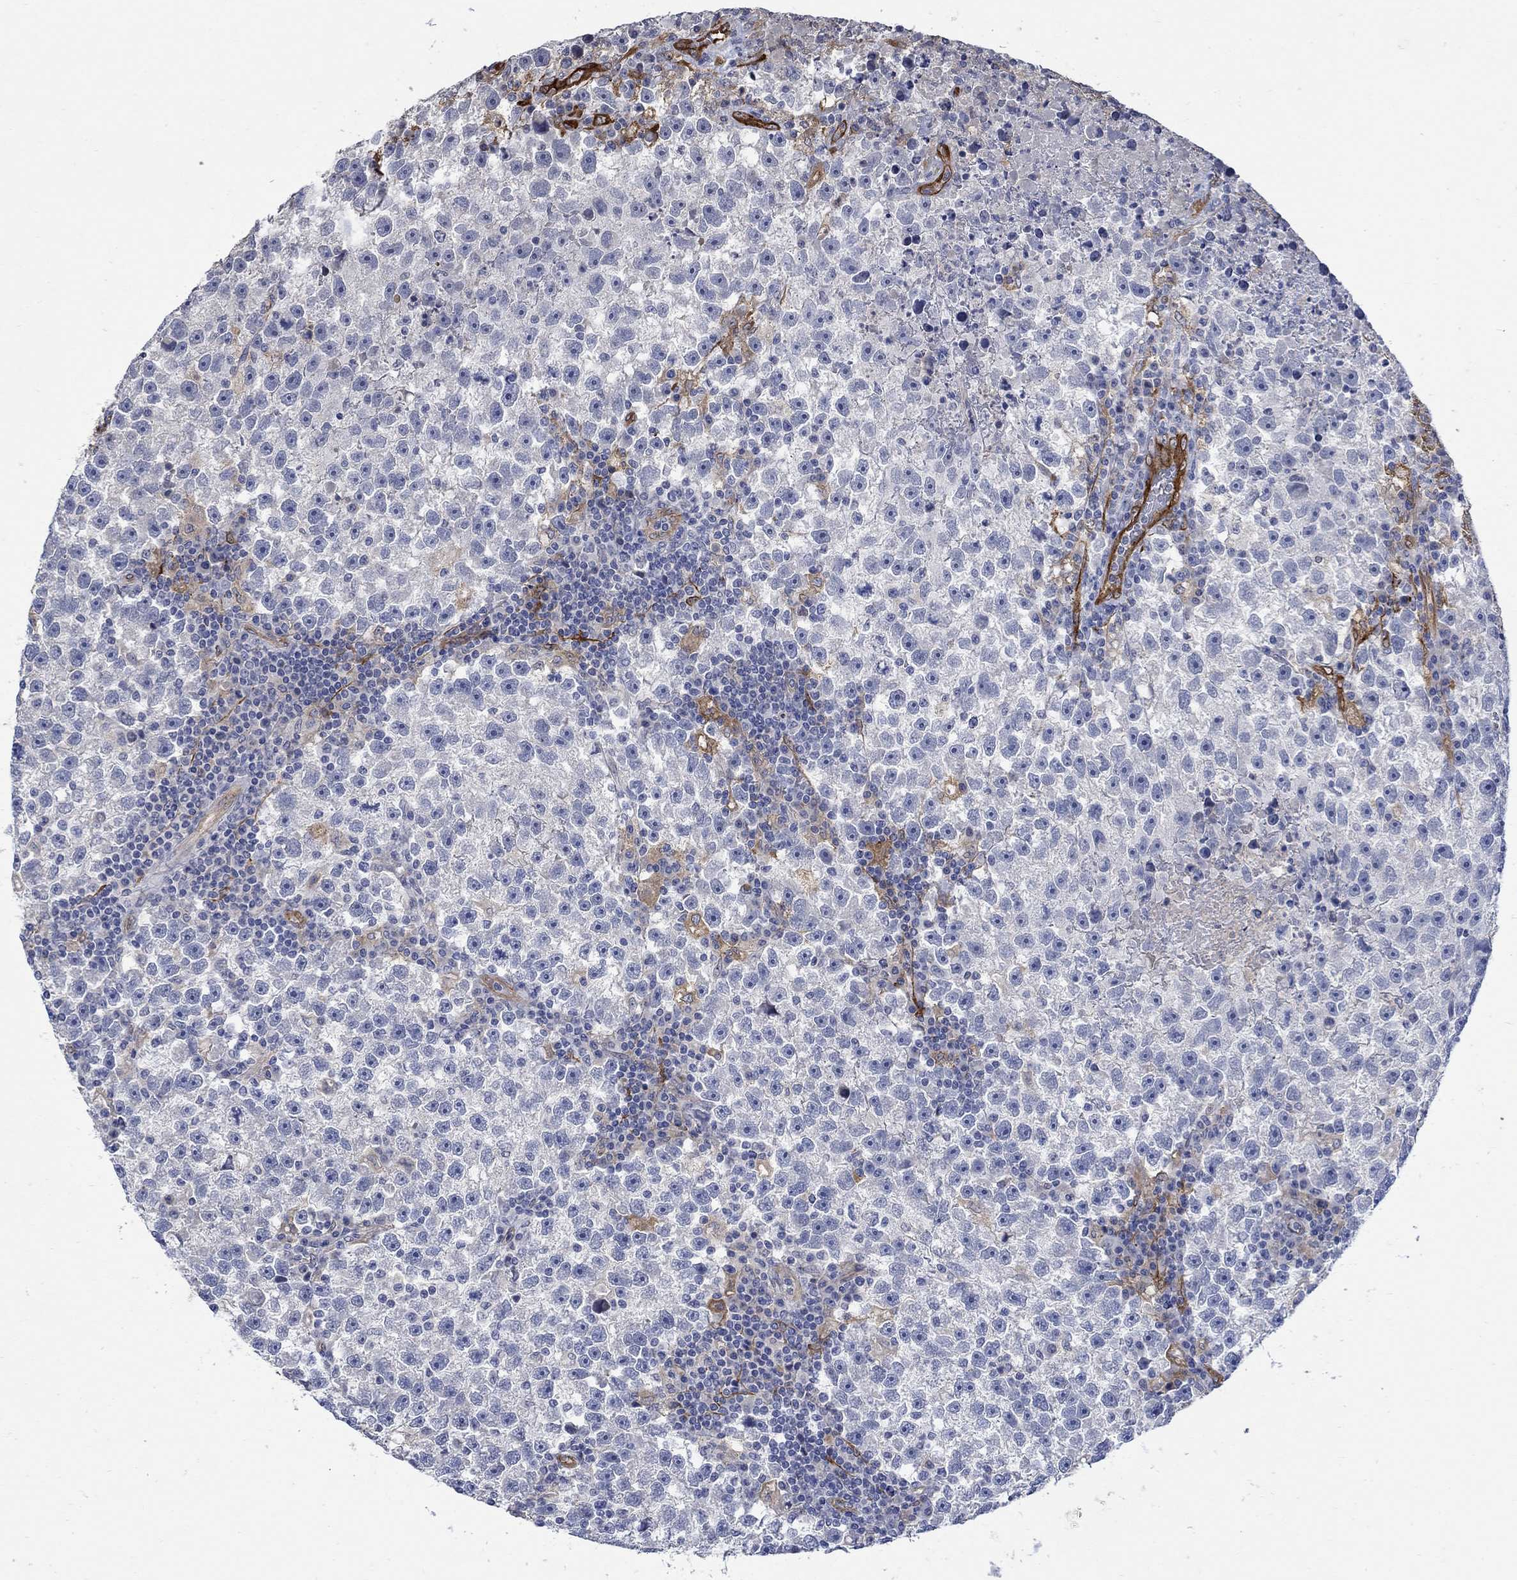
{"staining": {"intensity": "negative", "quantity": "none", "location": "none"}, "tissue": "testis cancer", "cell_type": "Tumor cells", "image_type": "cancer", "snomed": [{"axis": "morphology", "description": "Seminoma, NOS"}, {"axis": "topography", "description": "Testis"}], "caption": "Immunohistochemistry (IHC) image of neoplastic tissue: testis cancer stained with DAB exhibits no significant protein staining in tumor cells.", "gene": "TGM2", "patient": {"sex": "male", "age": 47}}